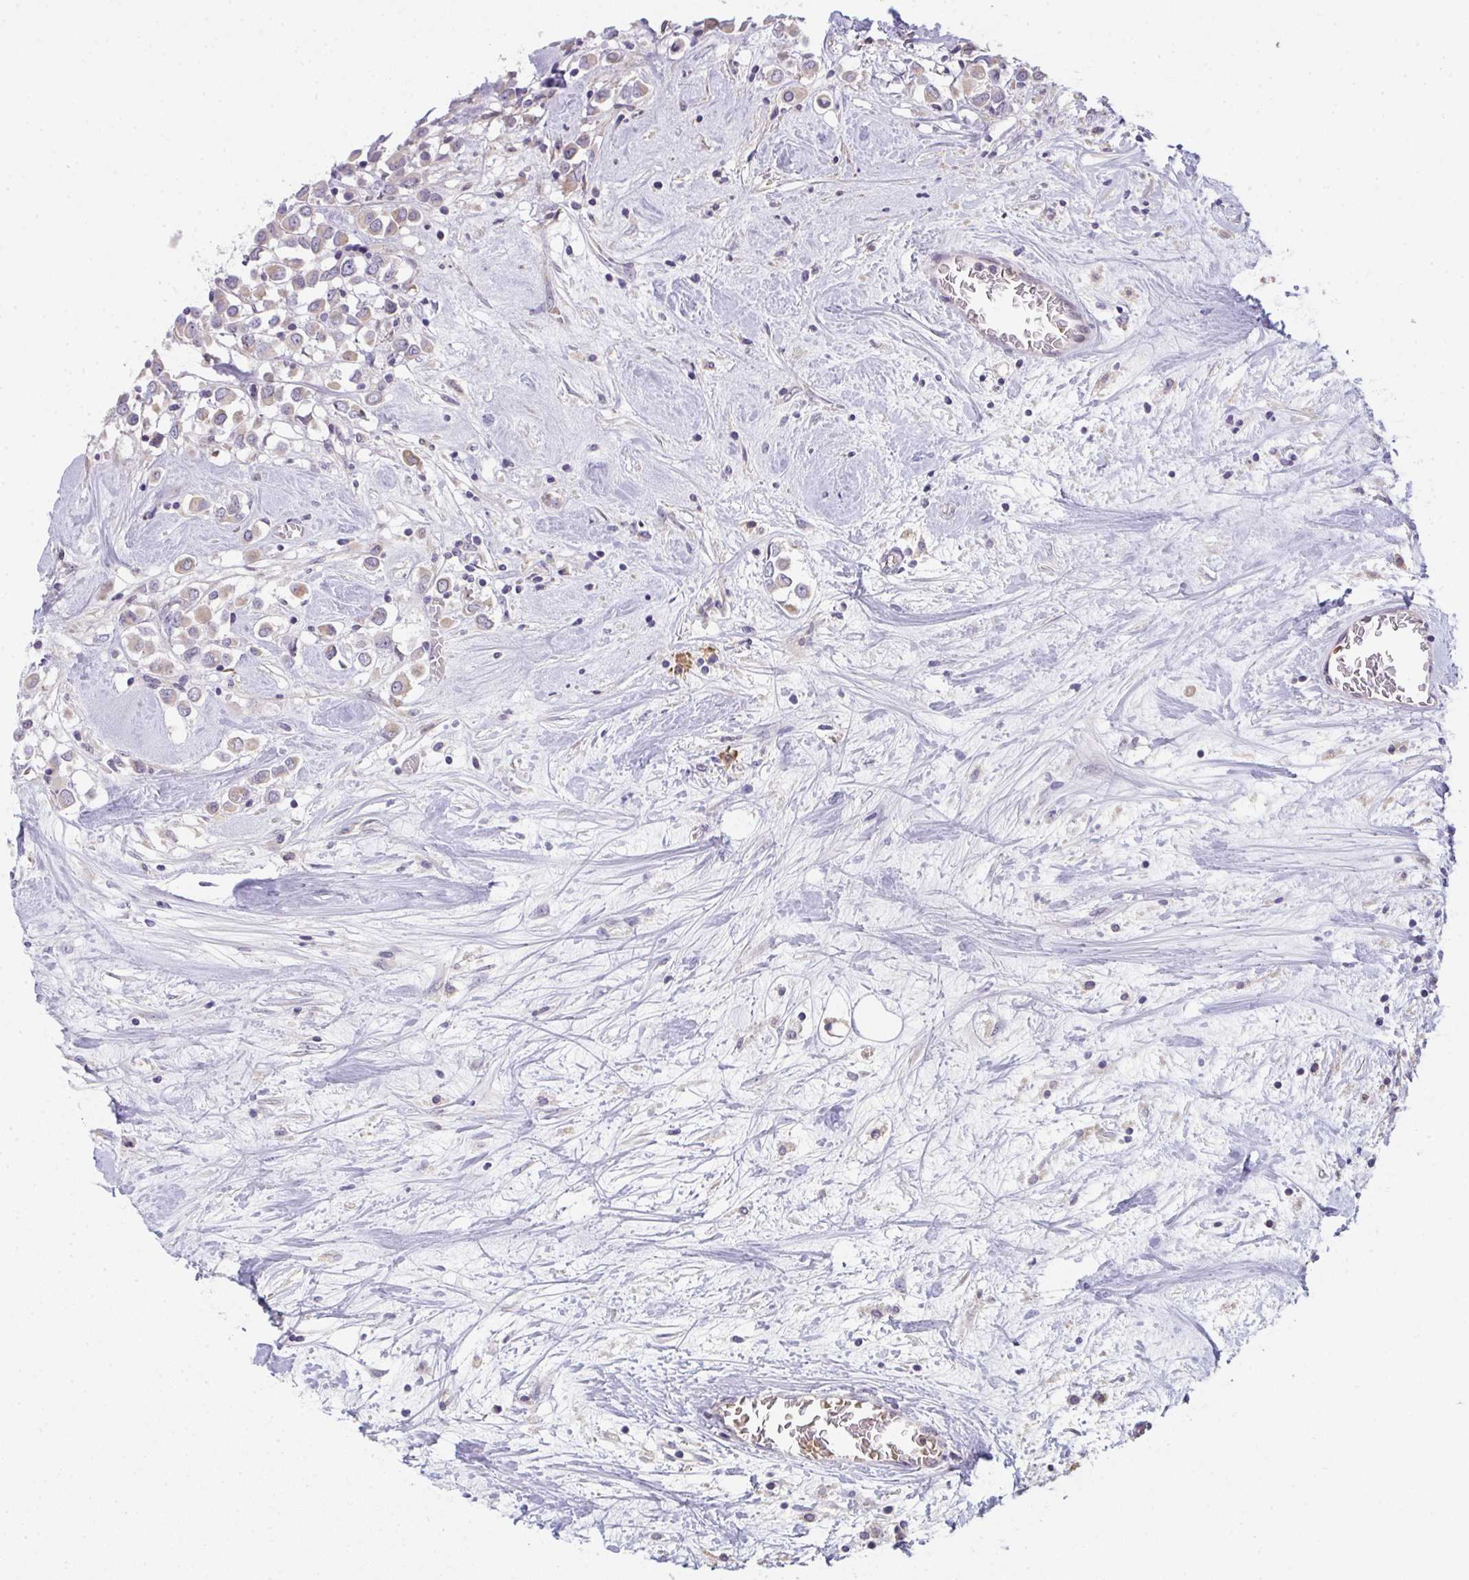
{"staining": {"intensity": "weak", "quantity": "25%-75%", "location": "cytoplasmic/membranous"}, "tissue": "breast cancer", "cell_type": "Tumor cells", "image_type": "cancer", "snomed": [{"axis": "morphology", "description": "Duct carcinoma"}, {"axis": "topography", "description": "Breast"}], "caption": "The micrograph demonstrates immunohistochemical staining of breast intraductal carcinoma. There is weak cytoplasmic/membranous staining is identified in about 25%-75% of tumor cells. (DAB IHC, brown staining for protein, blue staining for nuclei).", "gene": "RIOK1", "patient": {"sex": "female", "age": 61}}